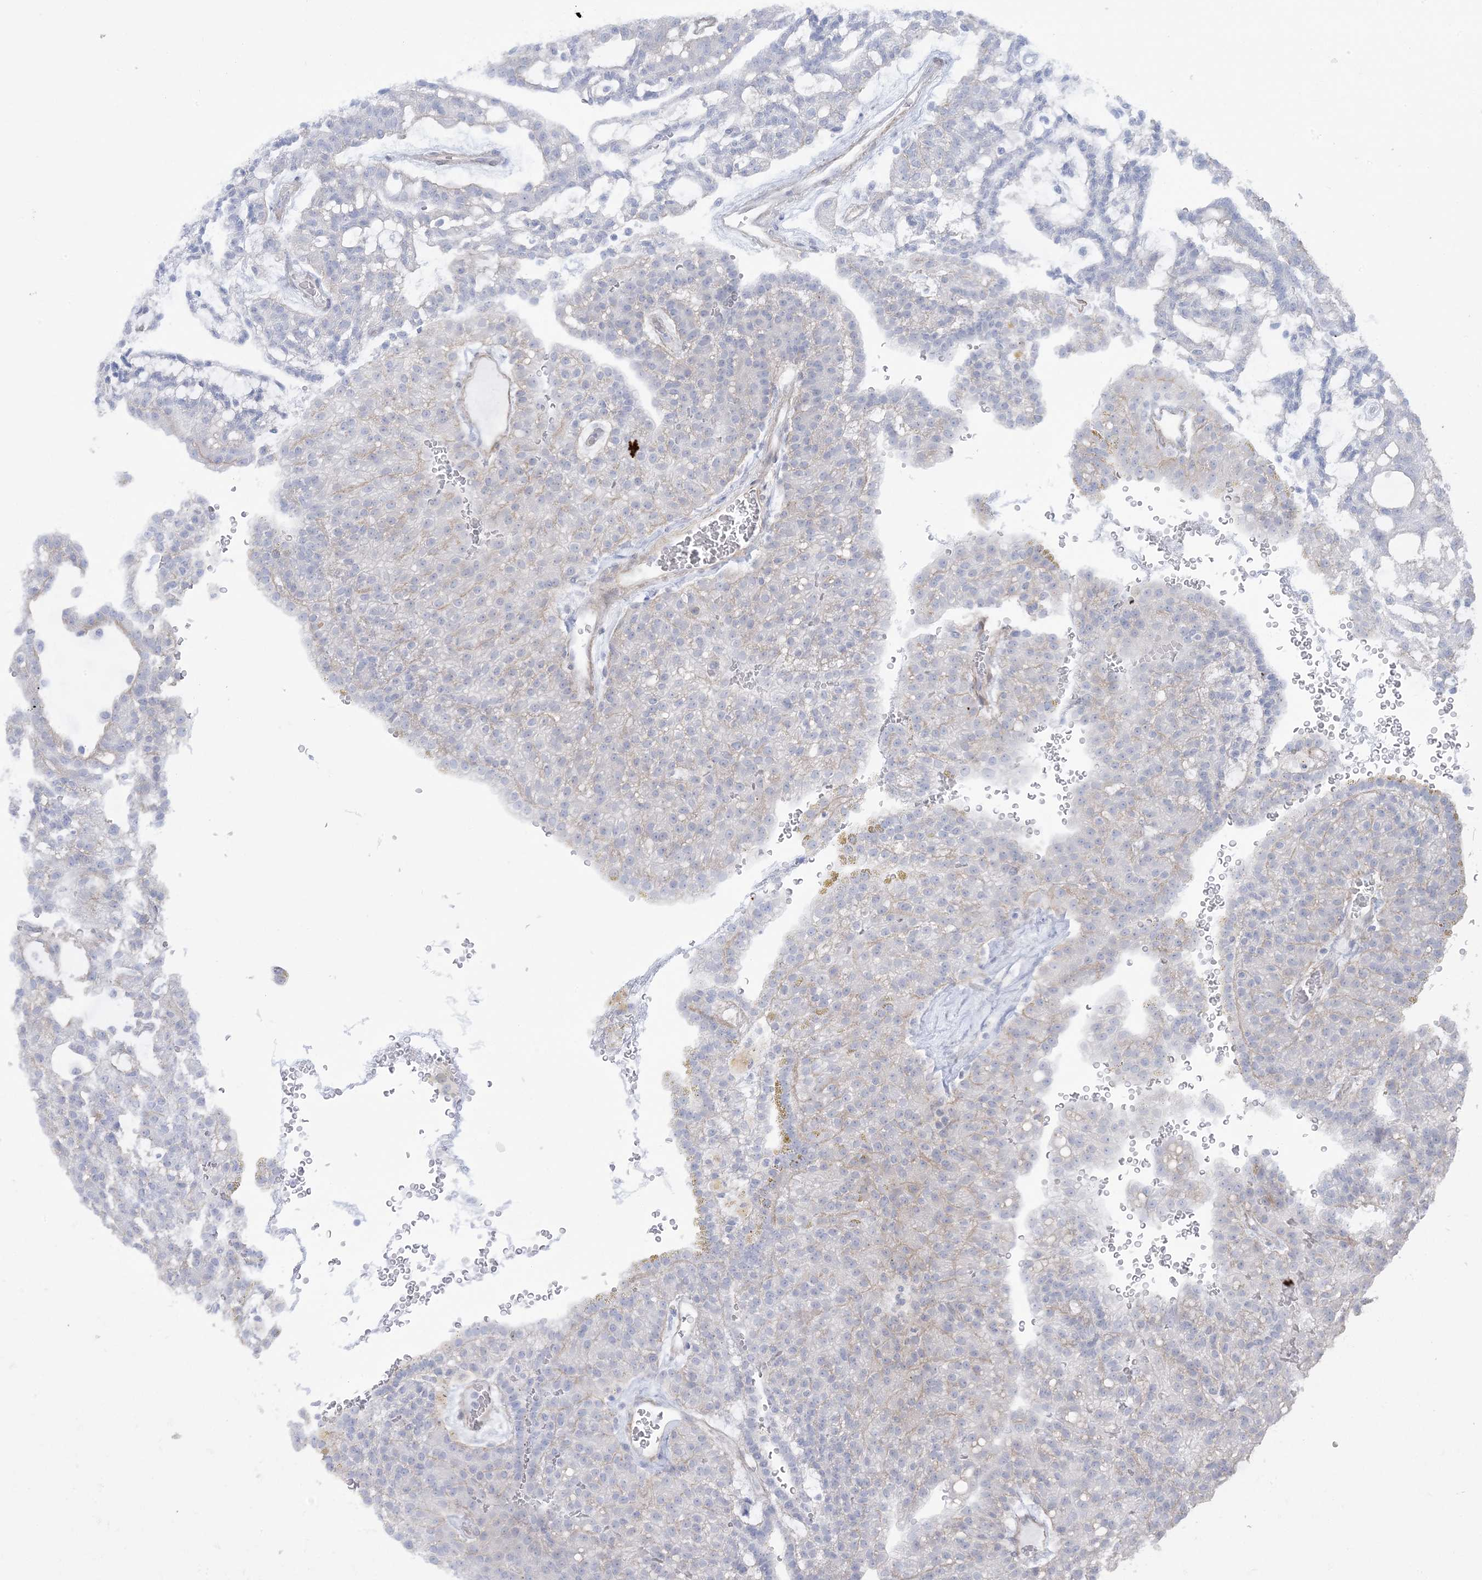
{"staining": {"intensity": "negative", "quantity": "none", "location": "none"}, "tissue": "renal cancer", "cell_type": "Tumor cells", "image_type": "cancer", "snomed": [{"axis": "morphology", "description": "Adenocarcinoma, NOS"}, {"axis": "topography", "description": "Kidney"}], "caption": "A high-resolution image shows immunohistochemistry (IHC) staining of renal cancer (adenocarcinoma), which reveals no significant expression in tumor cells.", "gene": "AGXT", "patient": {"sex": "male", "age": 63}}